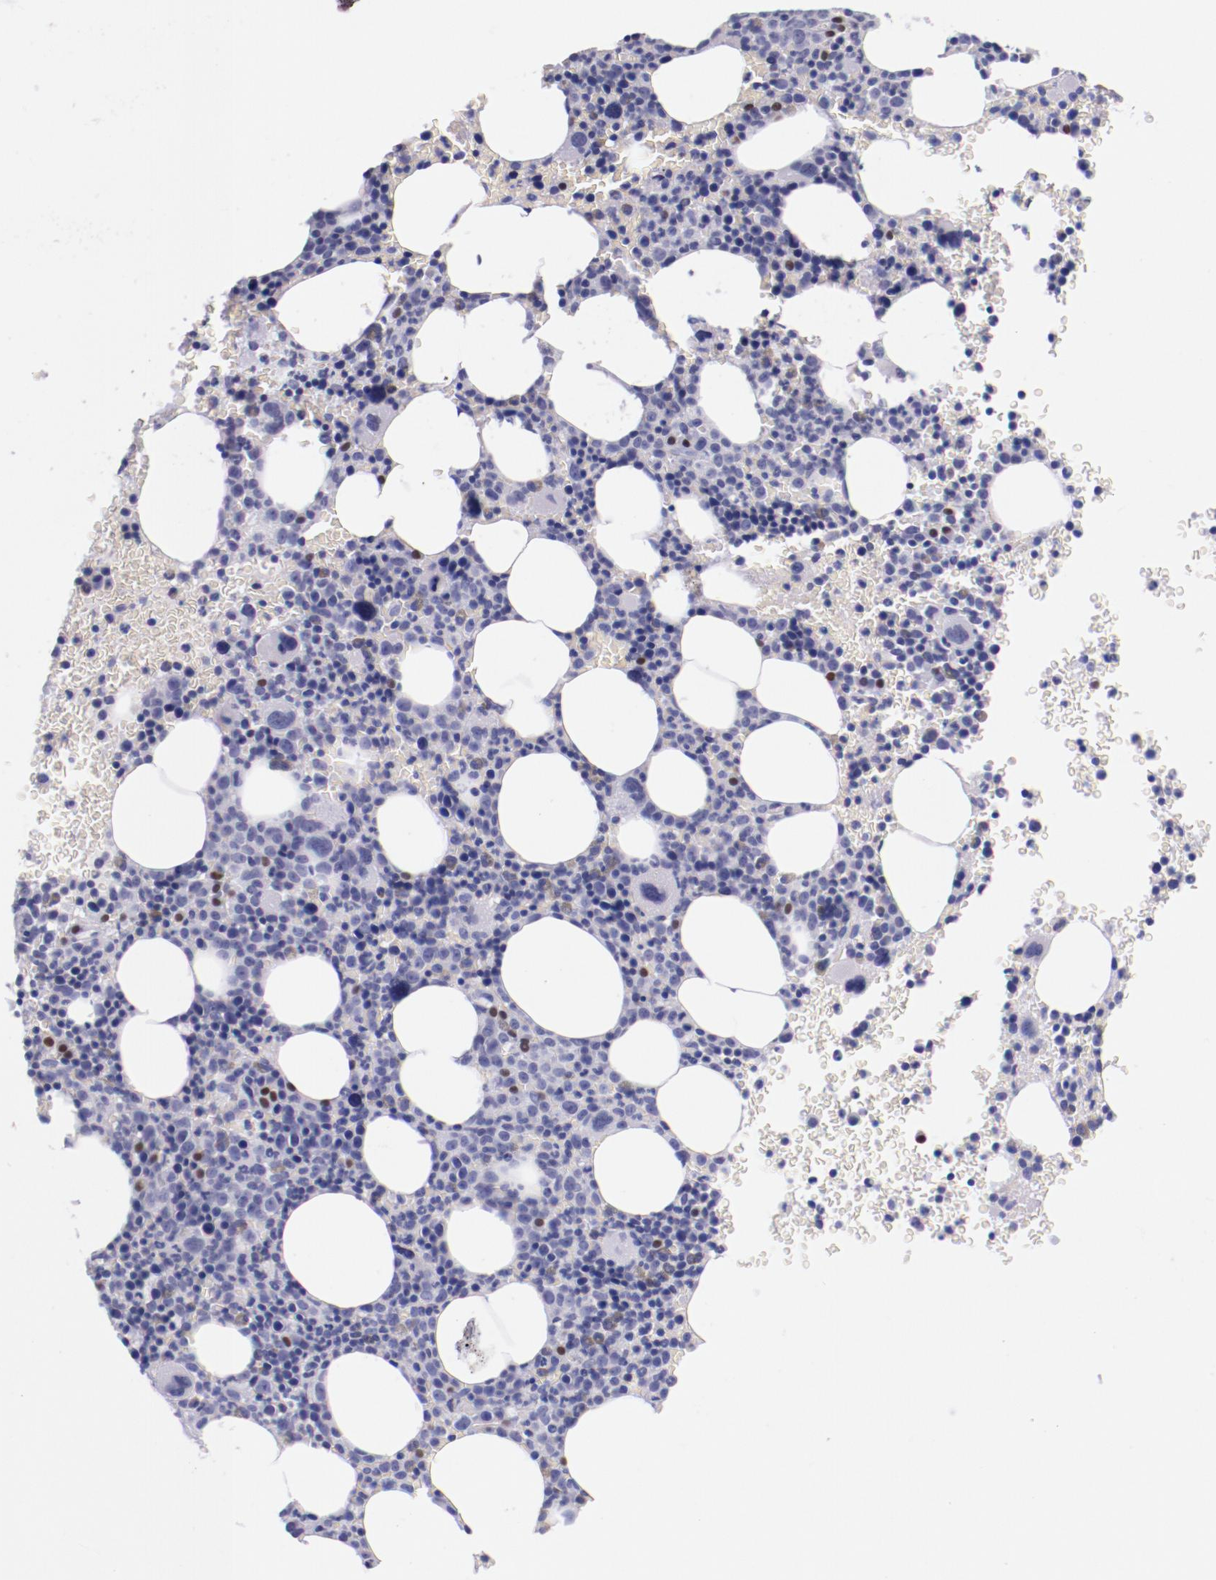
{"staining": {"intensity": "moderate", "quantity": "<25%", "location": "nuclear"}, "tissue": "bone marrow", "cell_type": "Hematopoietic cells", "image_type": "normal", "snomed": [{"axis": "morphology", "description": "Normal tissue, NOS"}, {"axis": "topography", "description": "Bone marrow"}], "caption": "There is low levels of moderate nuclear staining in hematopoietic cells of unremarkable bone marrow, as demonstrated by immunohistochemical staining (brown color).", "gene": "IRF4", "patient": {"sex": "male", "age": 68}}